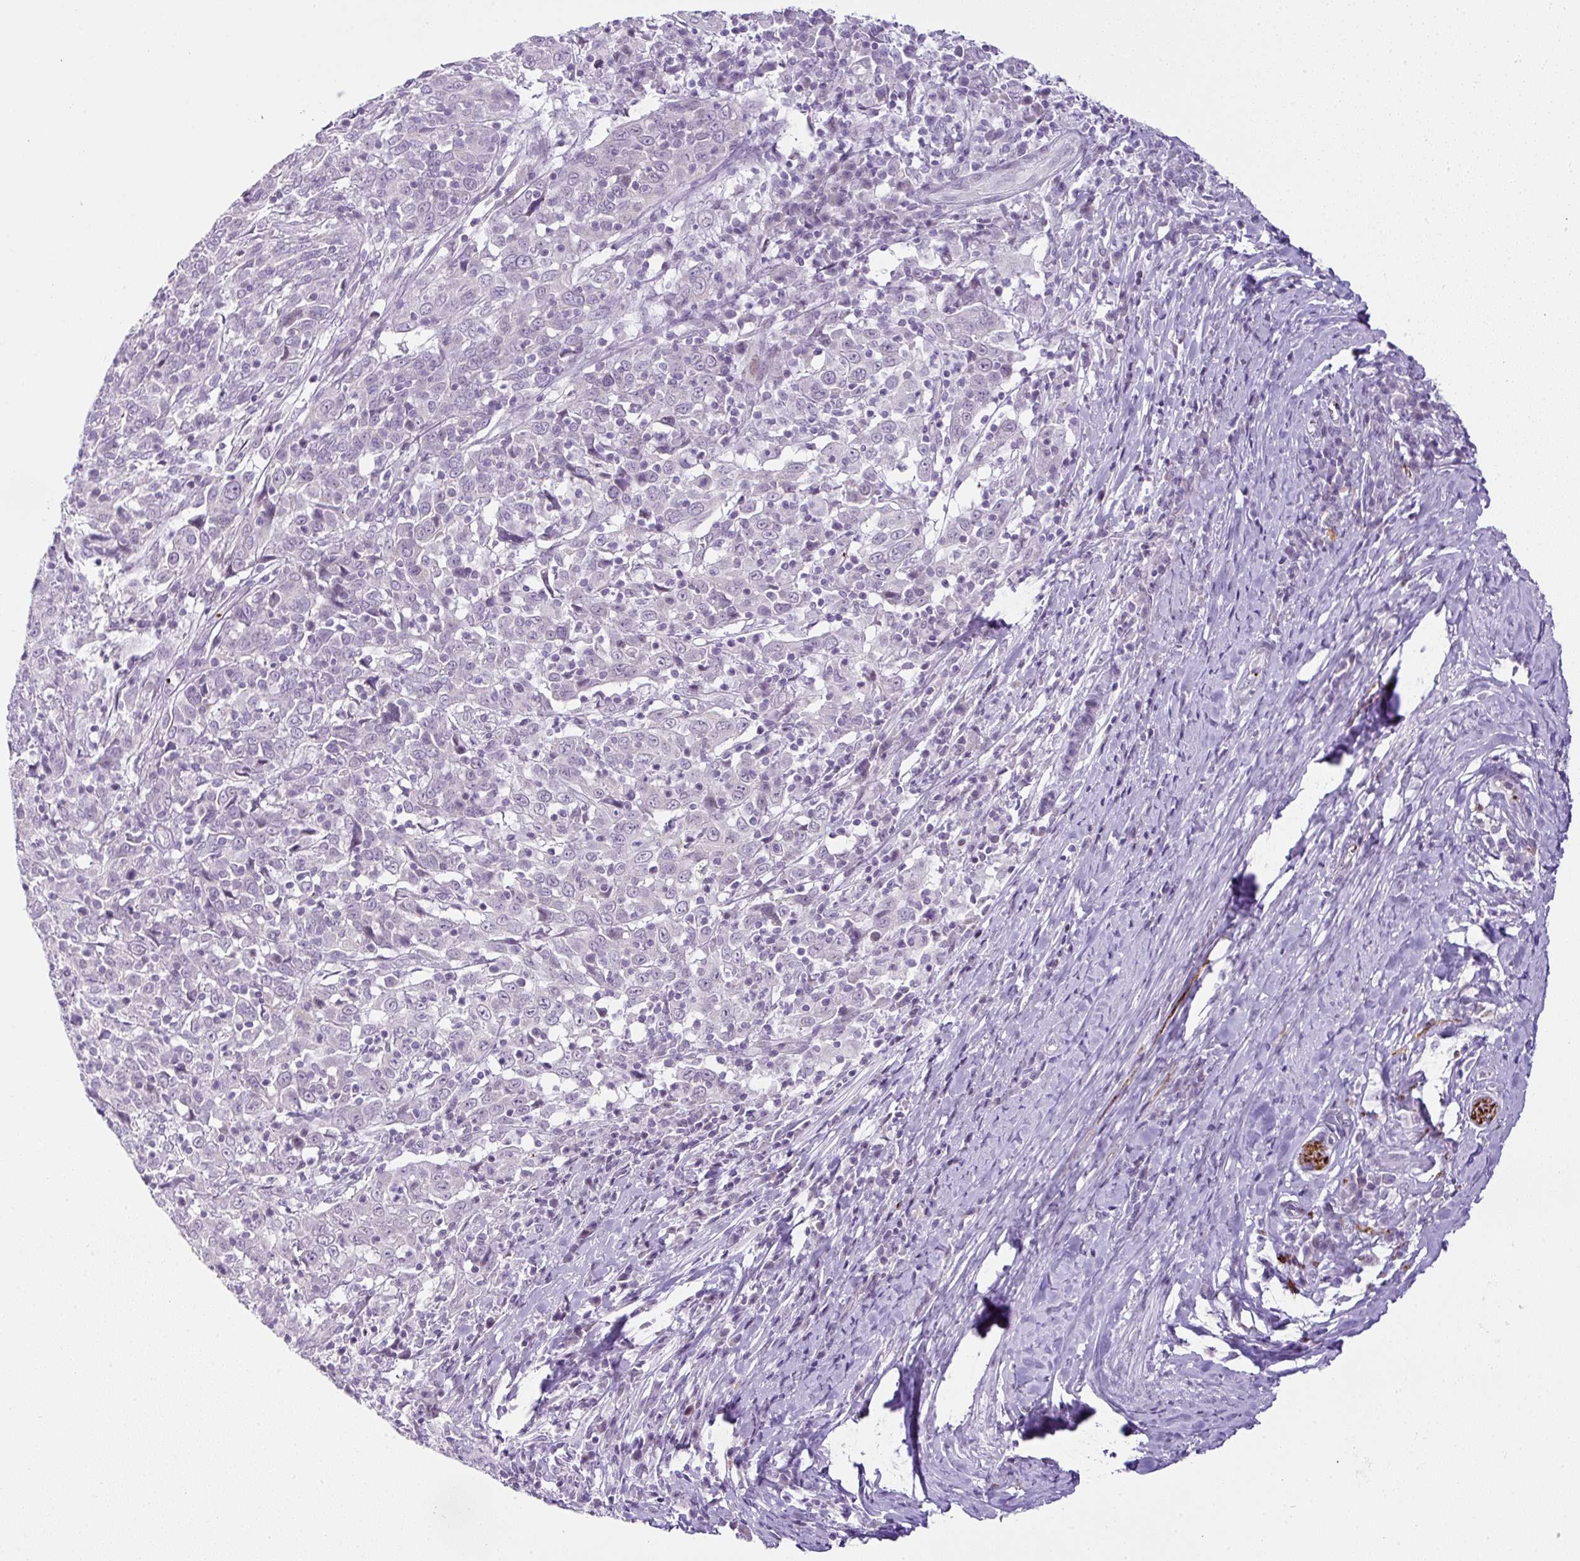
{"staining": {"intensity": "negative", "quantity": "none", "location": "none"}, "tissue": "cervical cancer", "cell_type": "Tumor cells", "image_type": "cancer", "snomed": [{"axis": "morphology", "description": "Squamous cell carcinoma, NOS"}, {"axis": "topography", "description": "Cervix"}], "caption": "IHC image of neoplastic tissue: human cervical cancer (squamous cell carcinoma) stained with DAB (3,3'-diaminobenzidine) exhibits no significant protein staining in tumor cells. (Stains: DAB immunohistochemistry (IHC) with hematoxylin counter stain, Microscopy: brightfield microscopy at high magnification).", "gene": "CMTM5", "patient": {"sex": "female", "age": 46}}